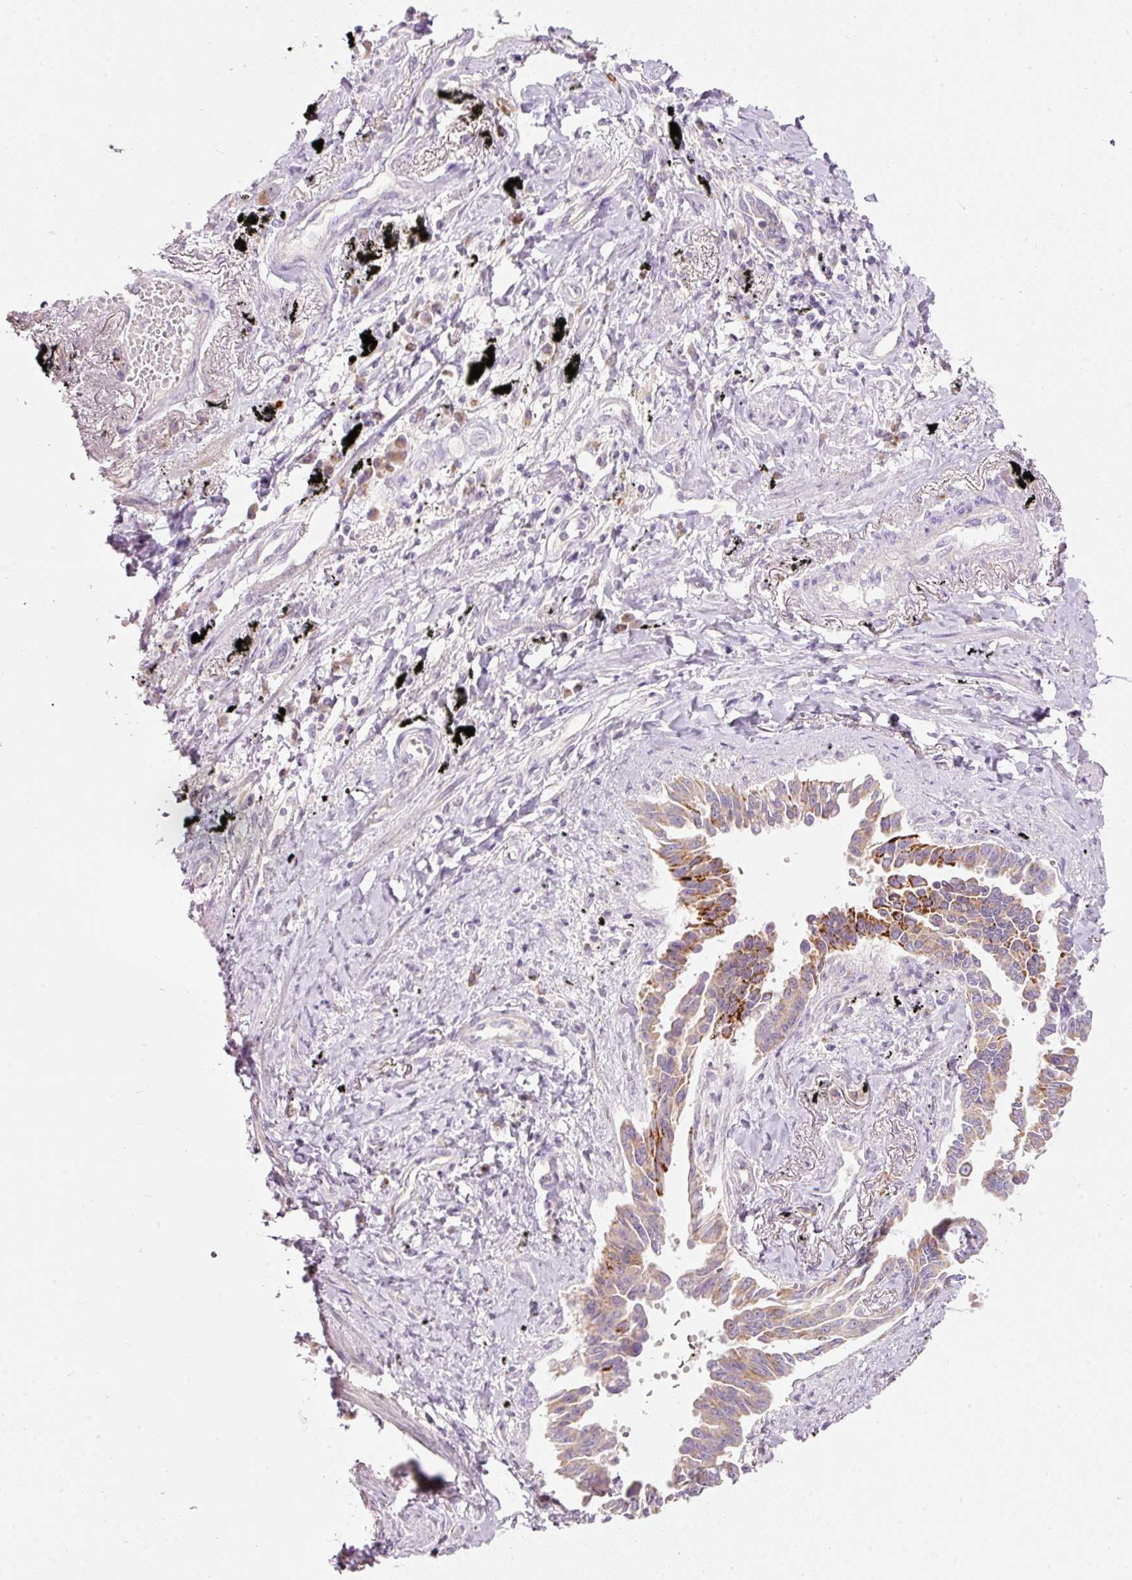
{"staining": {"intensity": "strong", "quantity": "<25%", "location": "cytoplasmic/membranous"}, "tissue": "lung cancer", "cell_type": "Tumor cells", "image_type": "cancer", "snomed": [{"axis": "morphology", "description": "Adenocarcinoma, NOS"}, {"axis": "topography", "description": "Lung"}], "caption": "A brown stain highlights strong cytoplasmic/membranous expression of a protein in lung adenocarcinoma tumor cells.", "gene": "MTHFD2", "patient": {"sex": "male", "age": 67}}